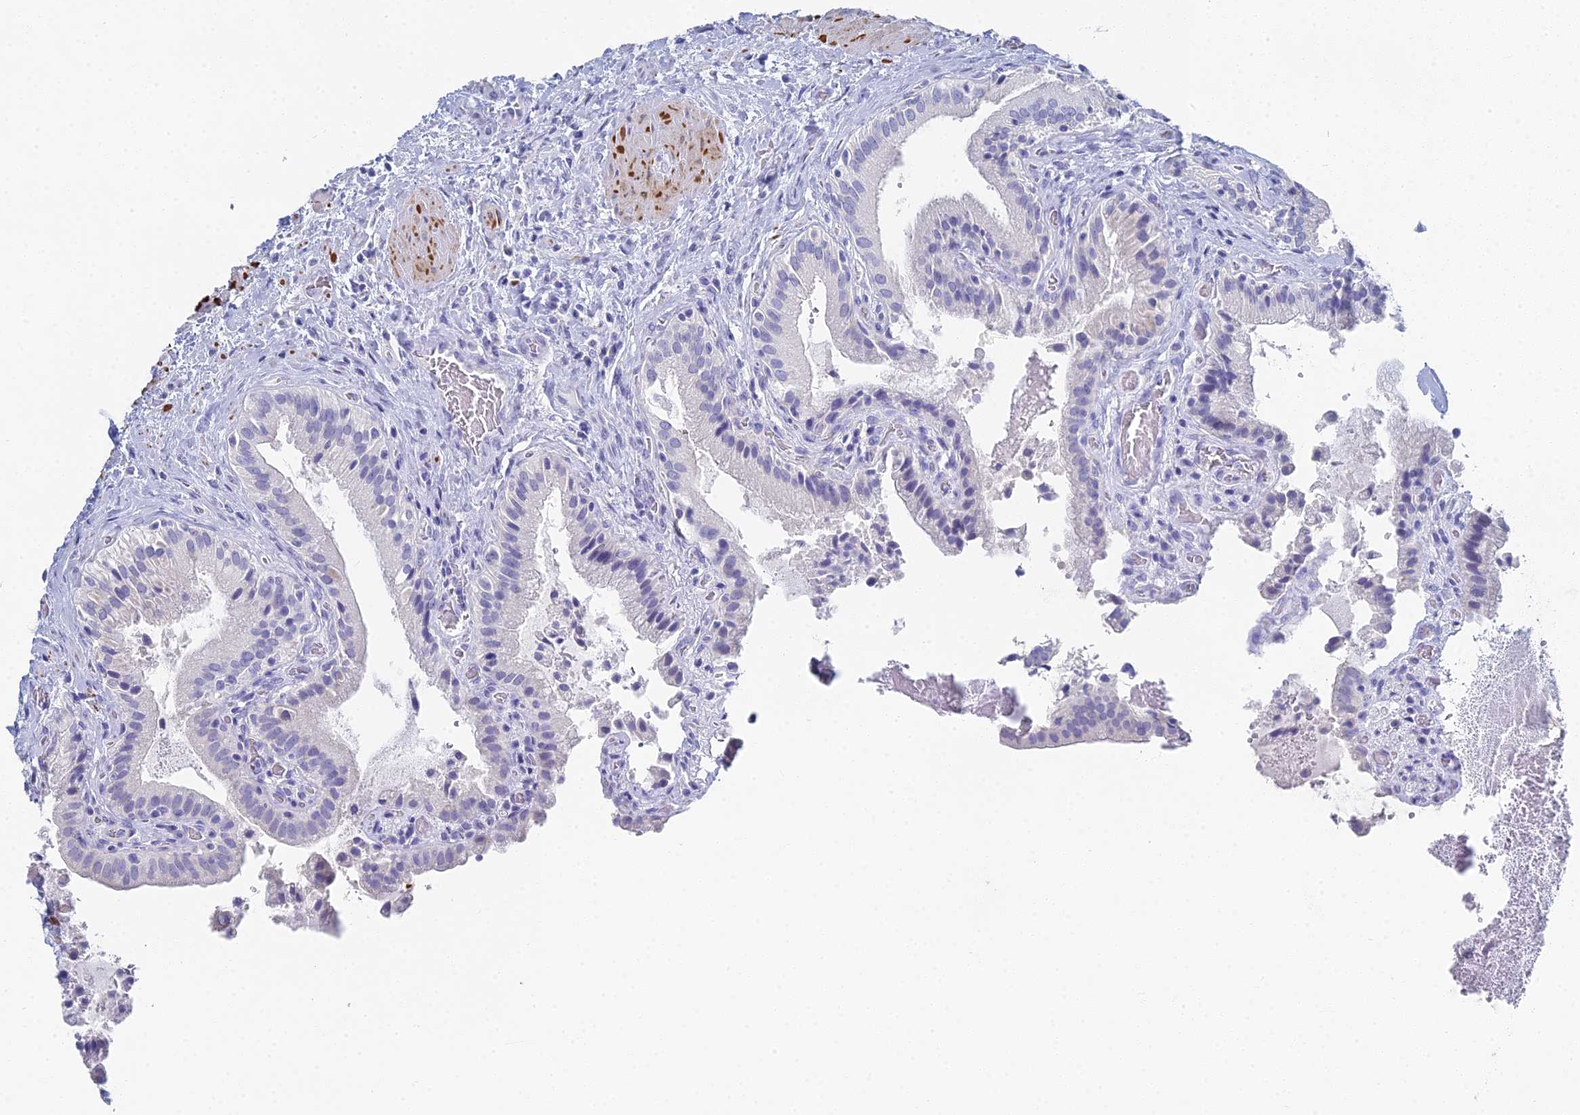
{"staining": {"intensity": "negative", "quantity": "none", "location": "none"}, "tissue": "gallbladder", "cell_type": "Glandular cells", "image_type": "normal", "snomed": [{"axis": "morphology", "description": "Normal tissue, NOS"}, {"axis": "topography", "description": "Gallbladder"}], "caption": "Glandular cells show no significant staining in unremarkable gallbladder. (DAB IHC, high magnification).", "gene": "ALPP", "patient": {"sex": "male", "age": 24}}